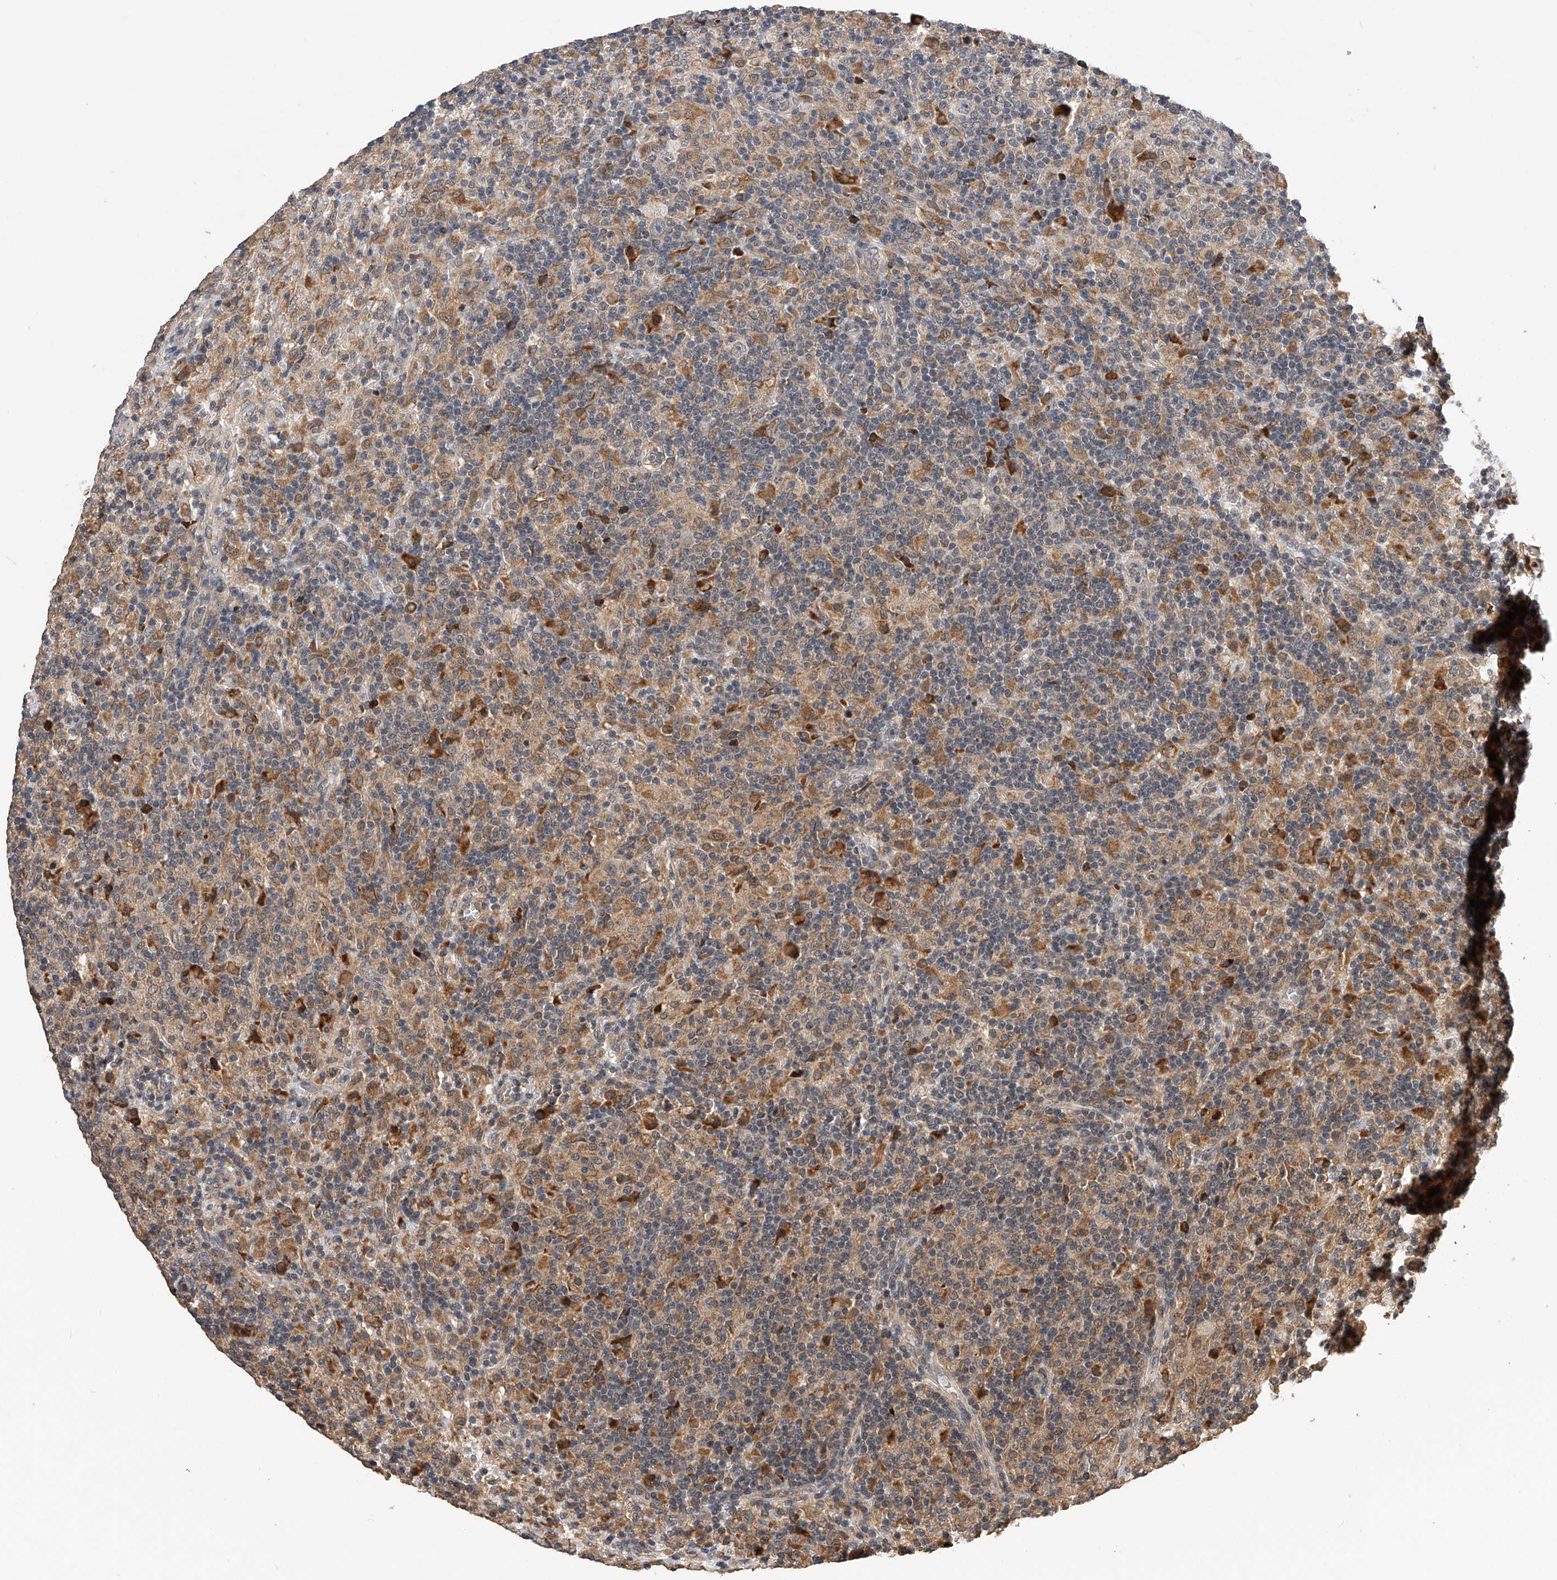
{"staining": {"intensity": "negative", "quantity": "none", "location": "none"}, "tissue": "lymphoma", "cell_type": "Tumor cells", "image_type": "cancer", "snomed": [{"axis": "morphology", "description": "Hodgkin's disease, NOS"}, {"axis": "topography", "description": "Lymph node"}], "caption": "Immunohistochemical staining of human lymphoma demonstrates no significant expression in tumor cells.", "gene": "SPOCK1", "patient": {"sex": "male", "age": 70}}